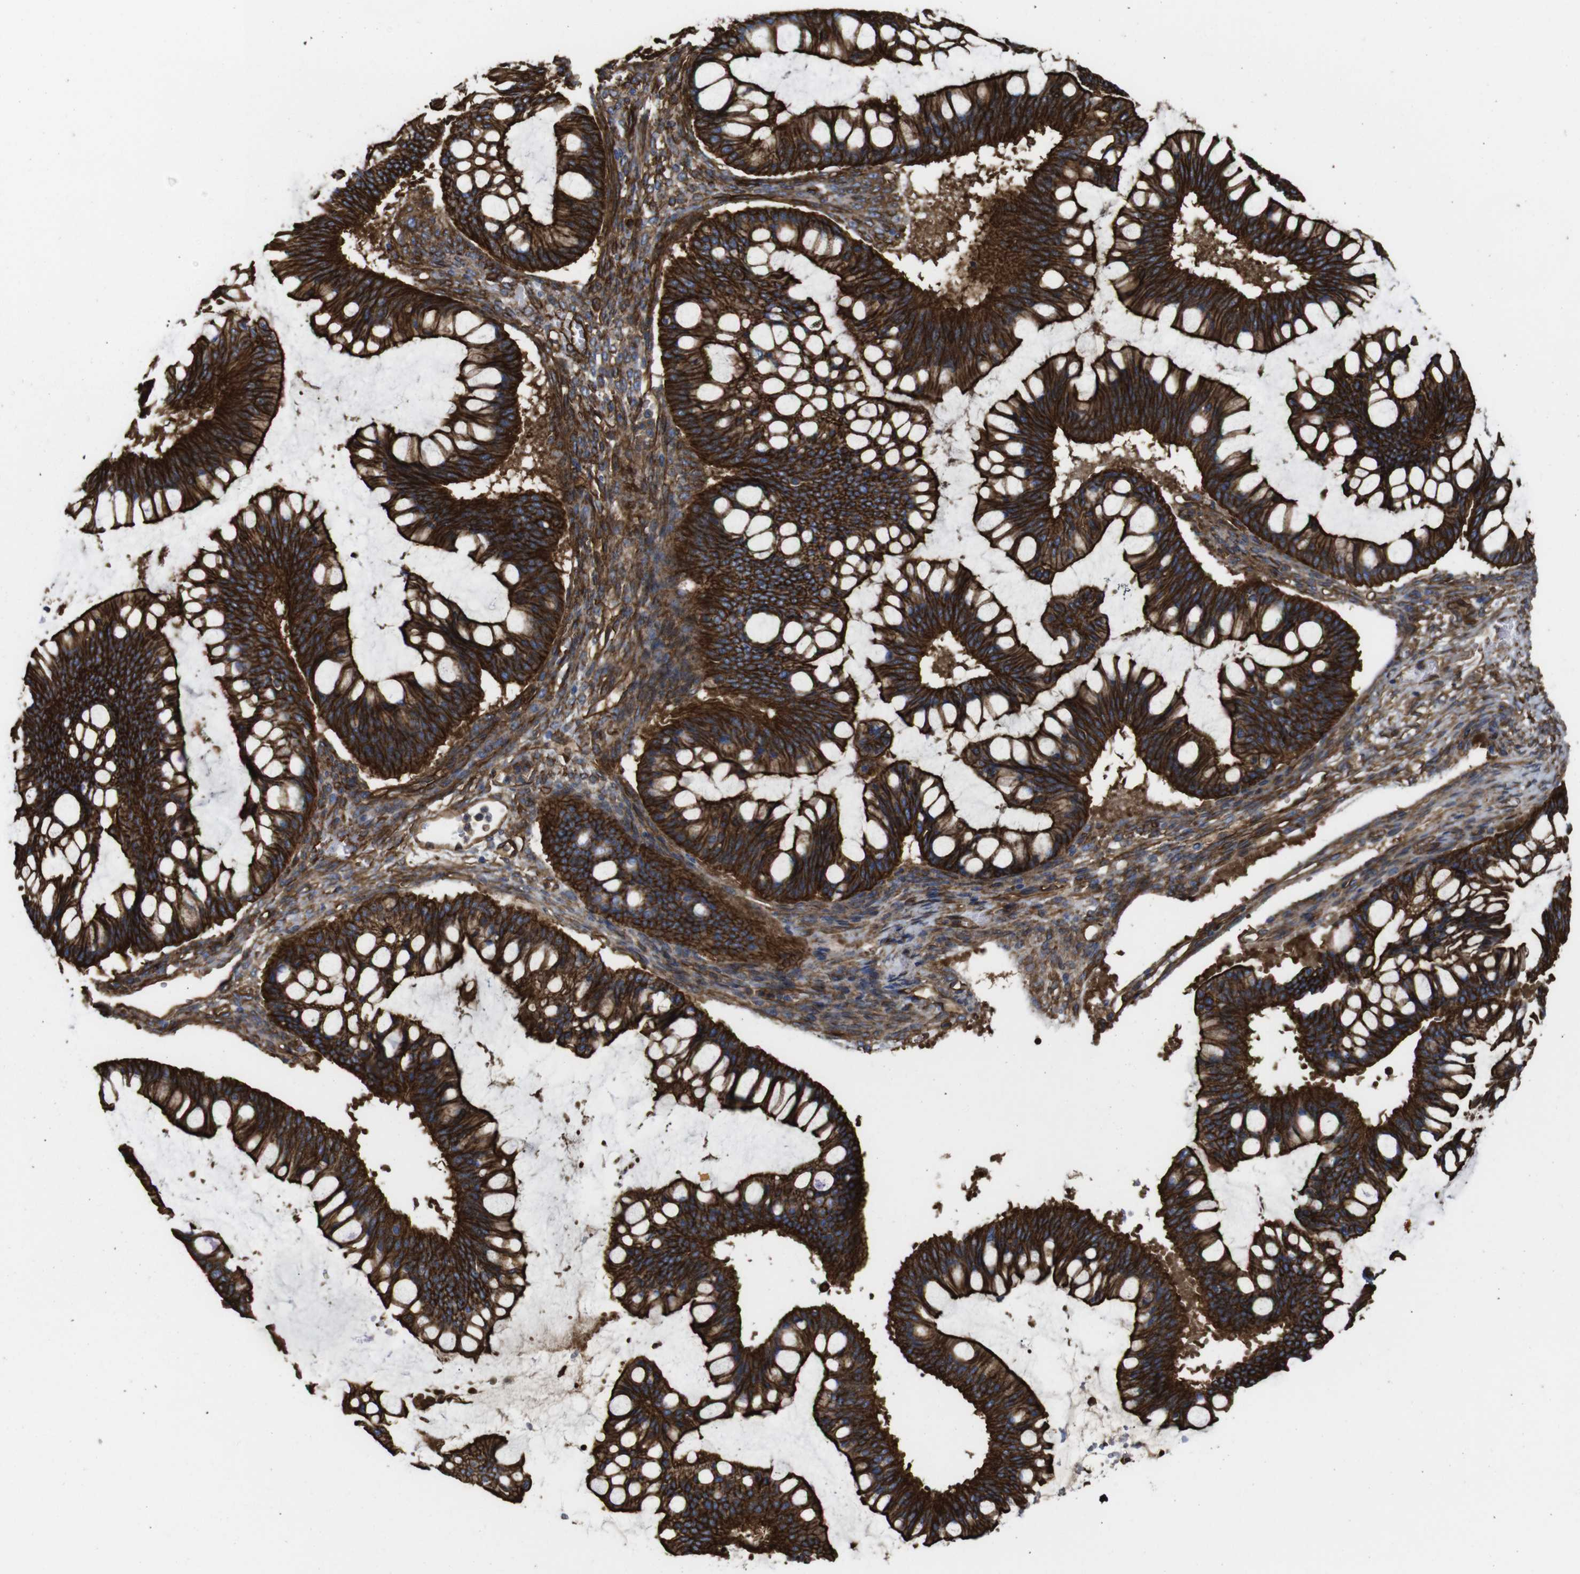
{"staining": {"intensity": "strong", "quantity": ">75%", "location": "cytoplasmic/membranous"}, "tissue": "ovarian cancer", "cell_type": "Tumor cells", "image_type": "cancer", "snomed": [{"axis": "morphology", "description": "Cystadenocarcinoma, mucinous, NOS"}, {"axis": "topography", "description": "Ovary"}], "caption": "DAB immunohistochemical staining of ovarian mucinous cystadenocarcinoma exhibits strong cytoplasmic/membranous protein staining in approximately >75% of tumor cells. Using DAB (3,3'-diaminobenzidine) (brown) and hematoxylin (blue) stains, captured at high magnification using brightfield microscopy.", "gene": "SPTBN1", "patient": {"sex": "female", "age": 73}}